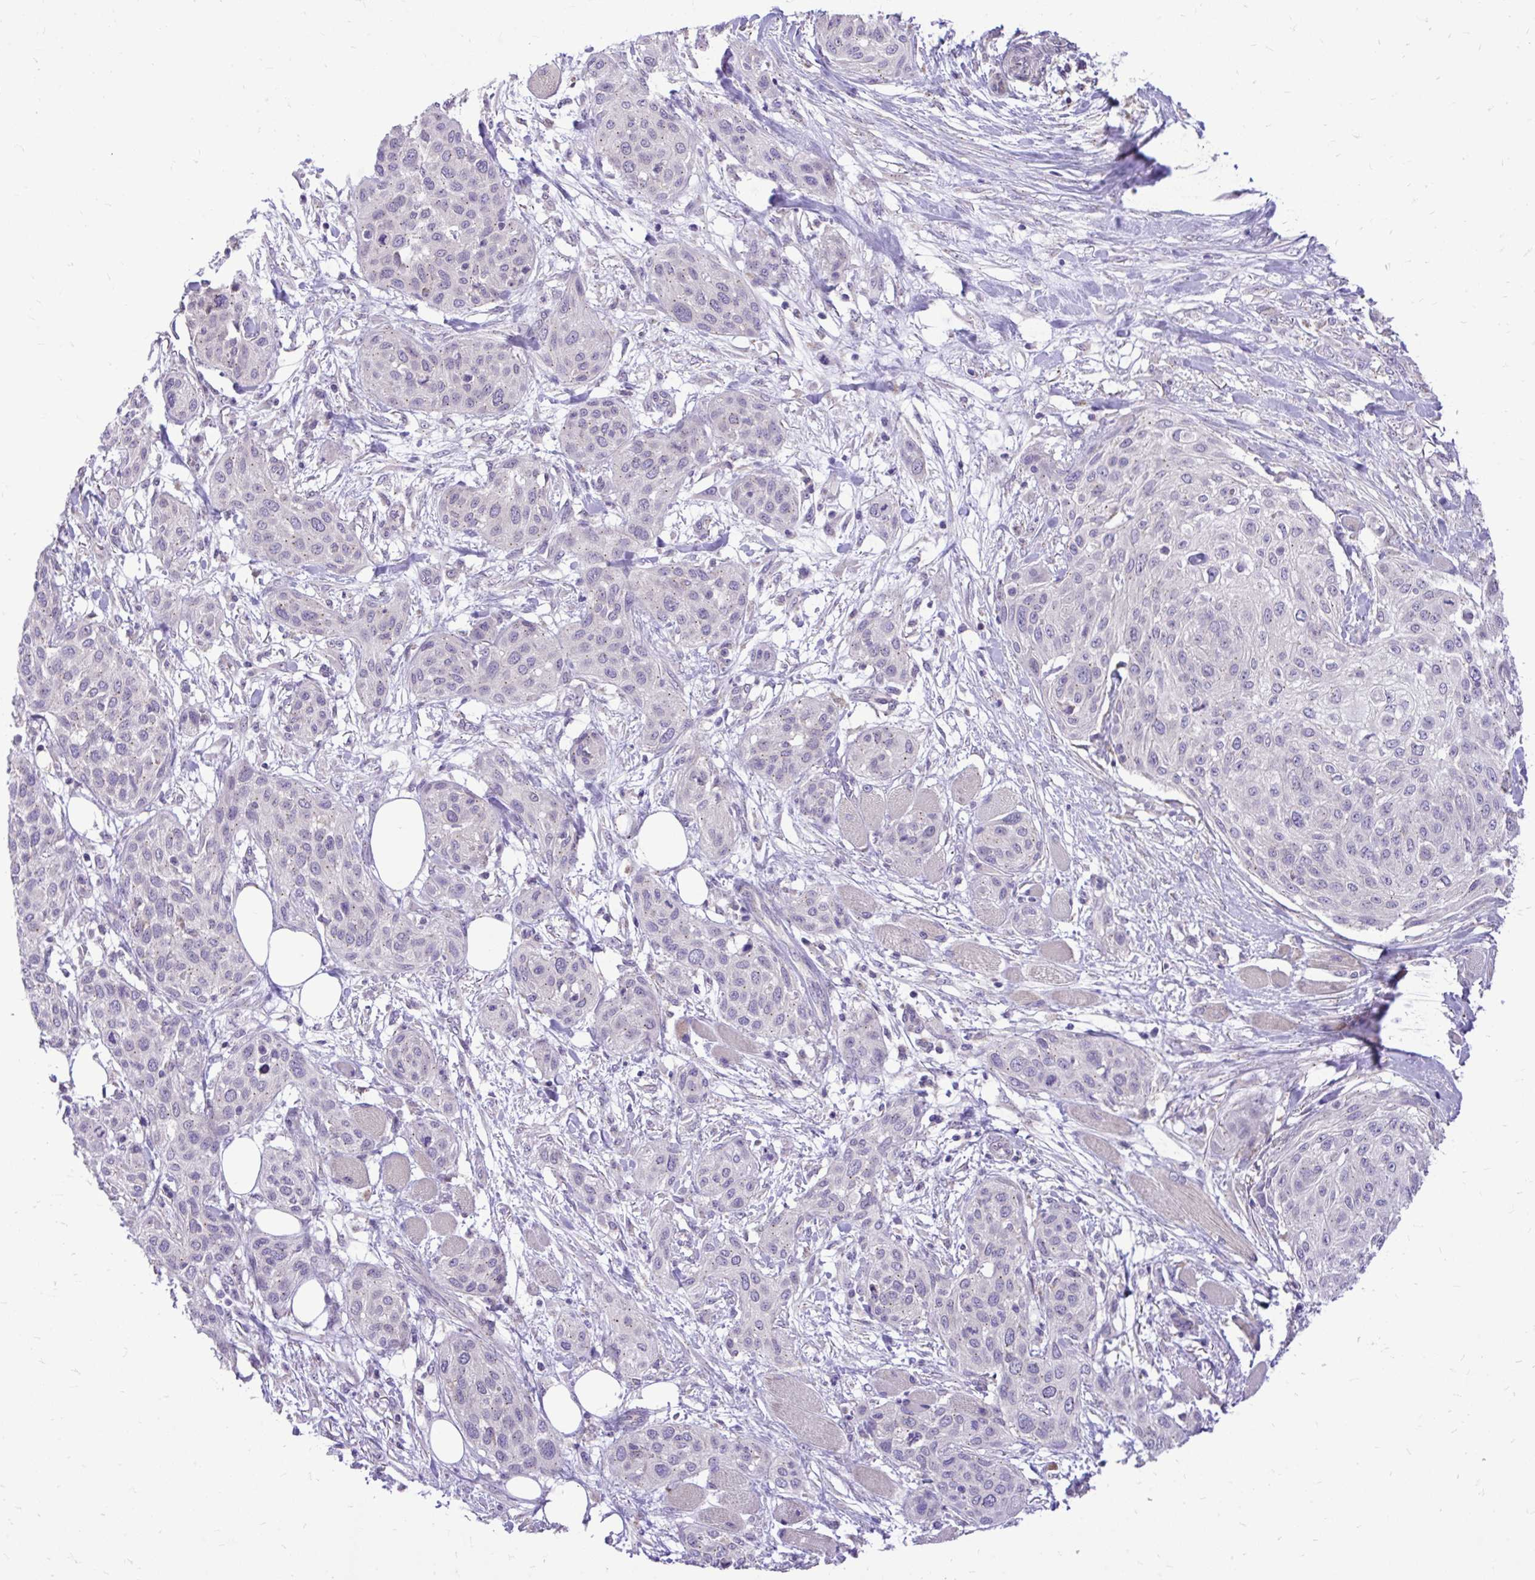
{"staining": {"intensity": "negative", "quantity": "none", "location": "none"}, "tissue": "skin cancer", "cell_type": "Tumor cells", "image_type": "cancer", "snomed": [{"axis": "morphology", "description": "Squamous cell carcinoma, NOS"}, {"axis": "topography", "description": "Skin"}], "caption": "An image of human skin cancer is negative for staining in tumor cells.", "gene": "CEACAM18", "patient": {"sex": "female", "age": 87}}